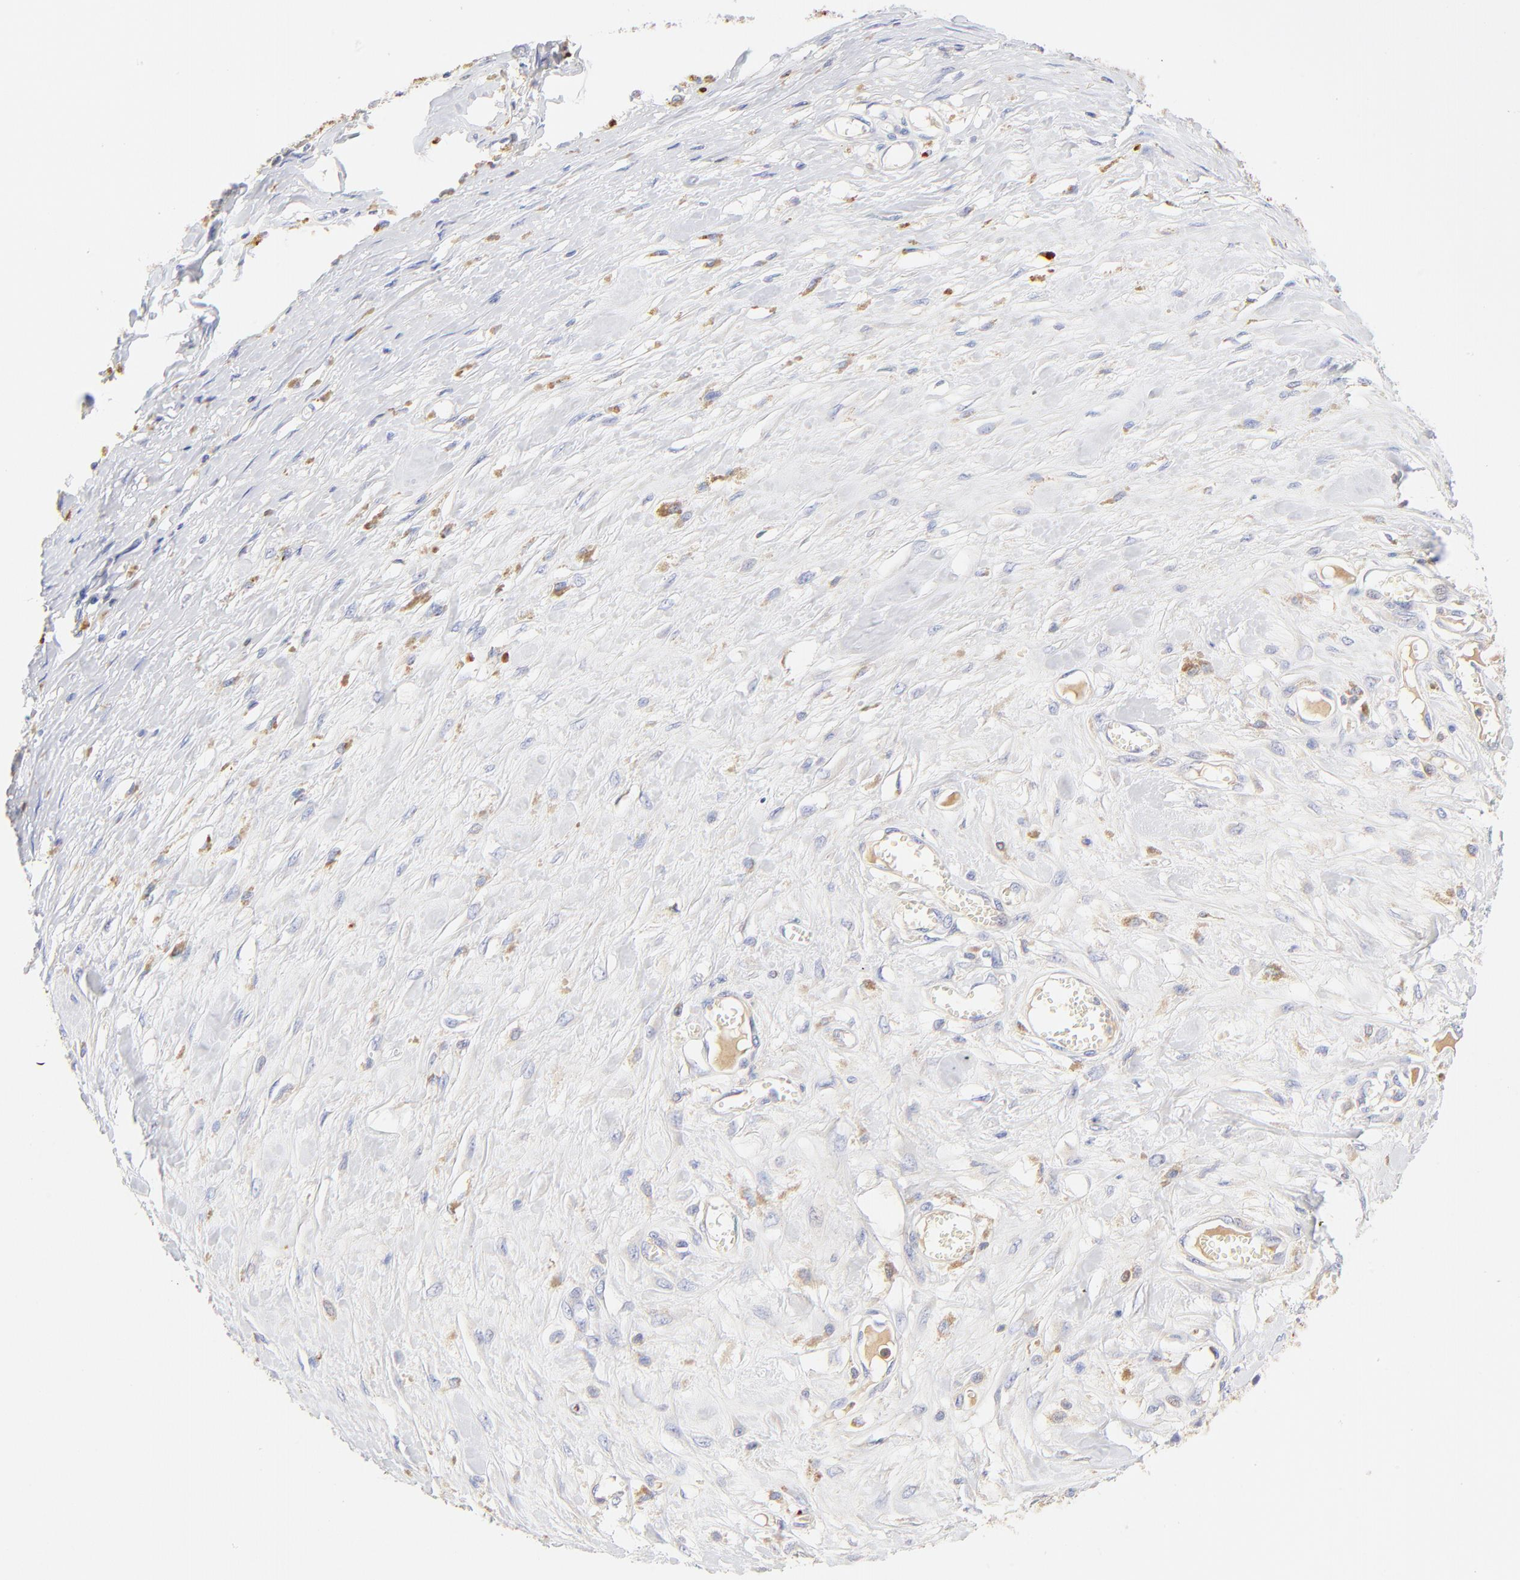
{"staining": {"intensity": "negative", "quantity": "none", "location": "none"}, "tissue": "melanoma", "cell_type": "Tumor cells", "image_type": "cancer", "snomed": [{"axis": "morphology", "description": "Malignant melanoma, Metastatic site"}, {"axis": "topography", "description": "Lymph node"}], "caption": "This is a image of immunohistochemistry staining of melanoma, which shows no staining in tumor cells.", "gene": "MDGA2", "patient": {"sex": "male", "age": 59}}